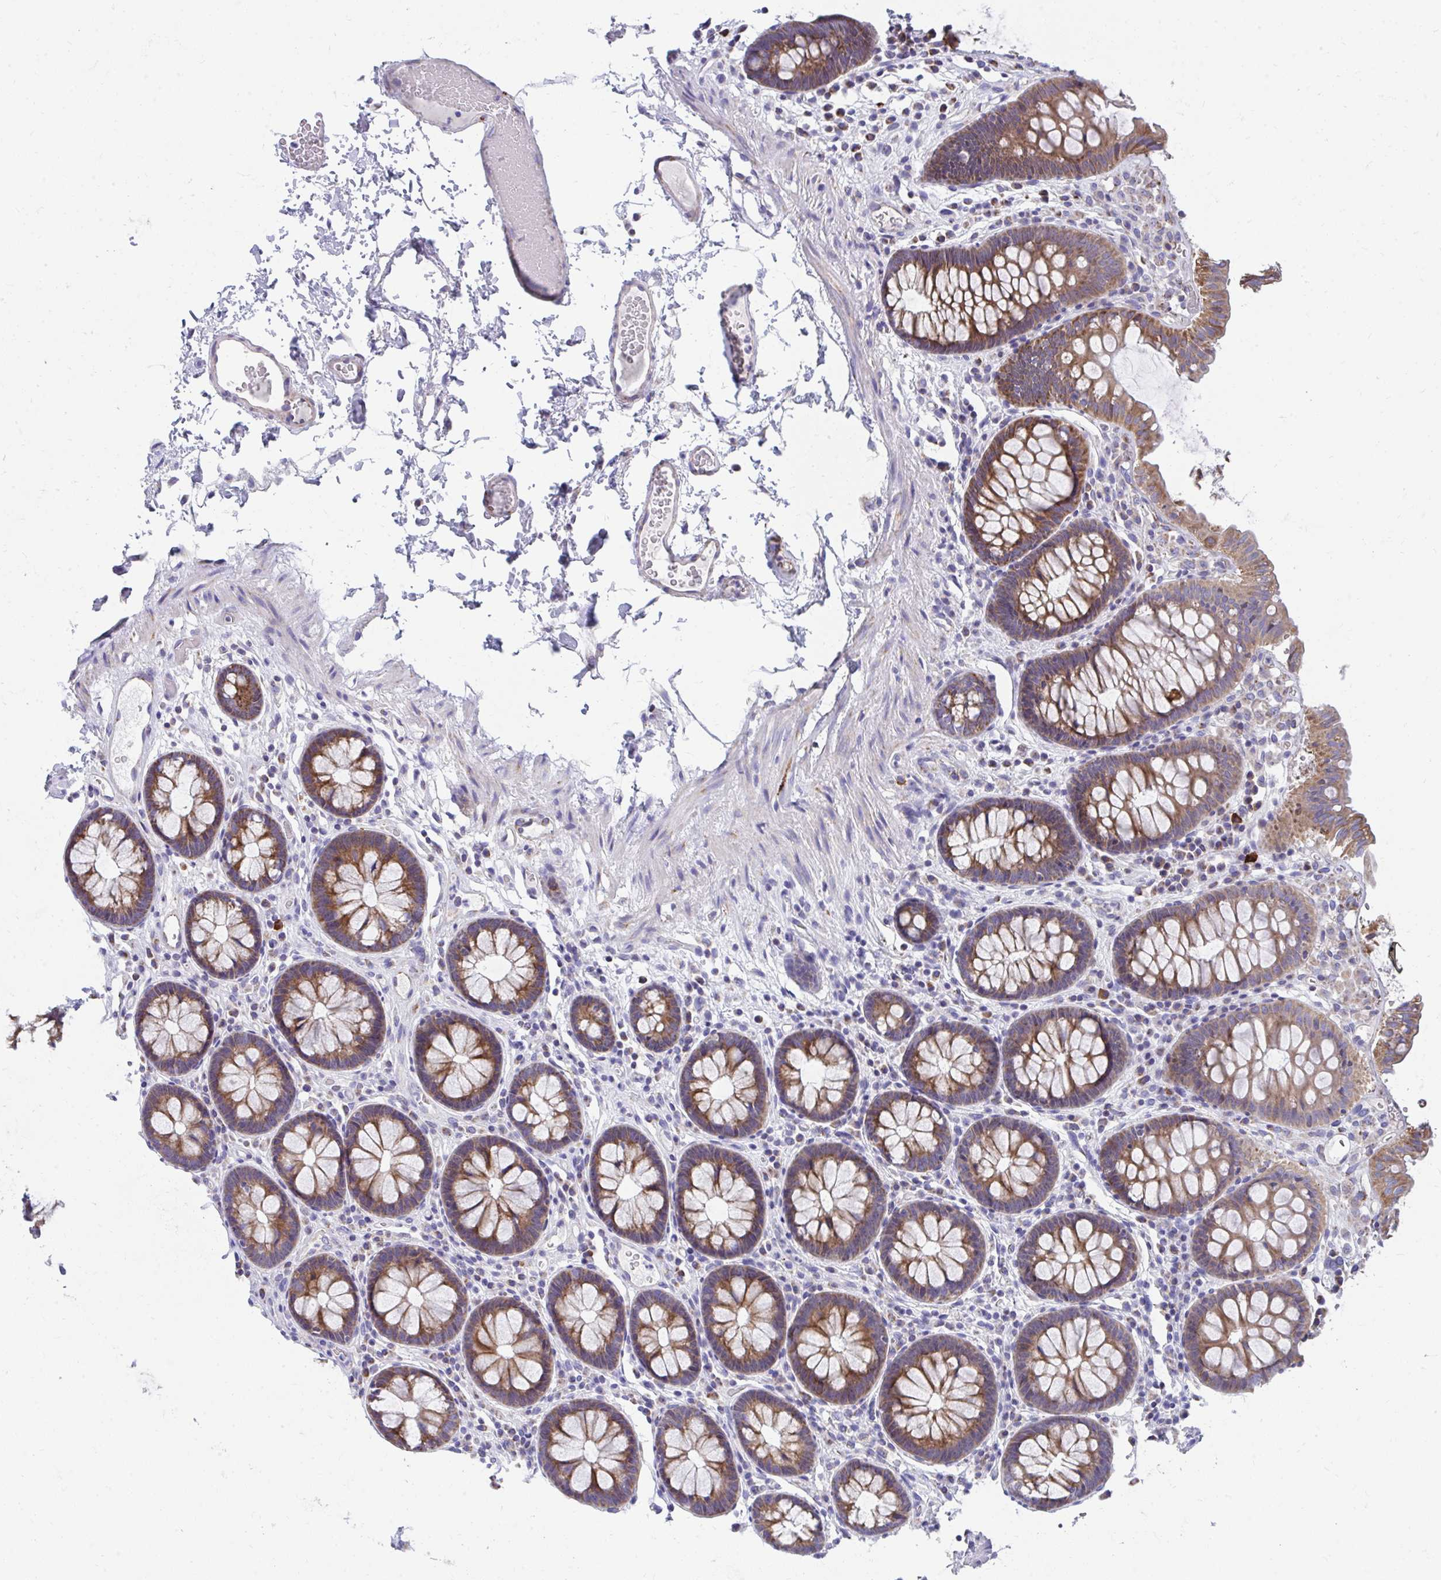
{"staining": {"intensity": "negative", "quantity": "none", "location": "none"}, "tissue": "colon", "cell_type": "Endothelial cells", "image_type": "normal", "snomed": [{"axis": "morphology", "description": "Normal tissue, NOS"}, {"axis": "topography", "description": "Colon"}, {"axis": "topography", "description": "Peripheral nerve tissue"}], "caption": "DAB immunohistochemical staining of normal colon exhibits no significant staining in endothelial cells. Nuclei are stained in blue.", "gene": "IL37", "patient": {"sex": "male", "age": 84}}